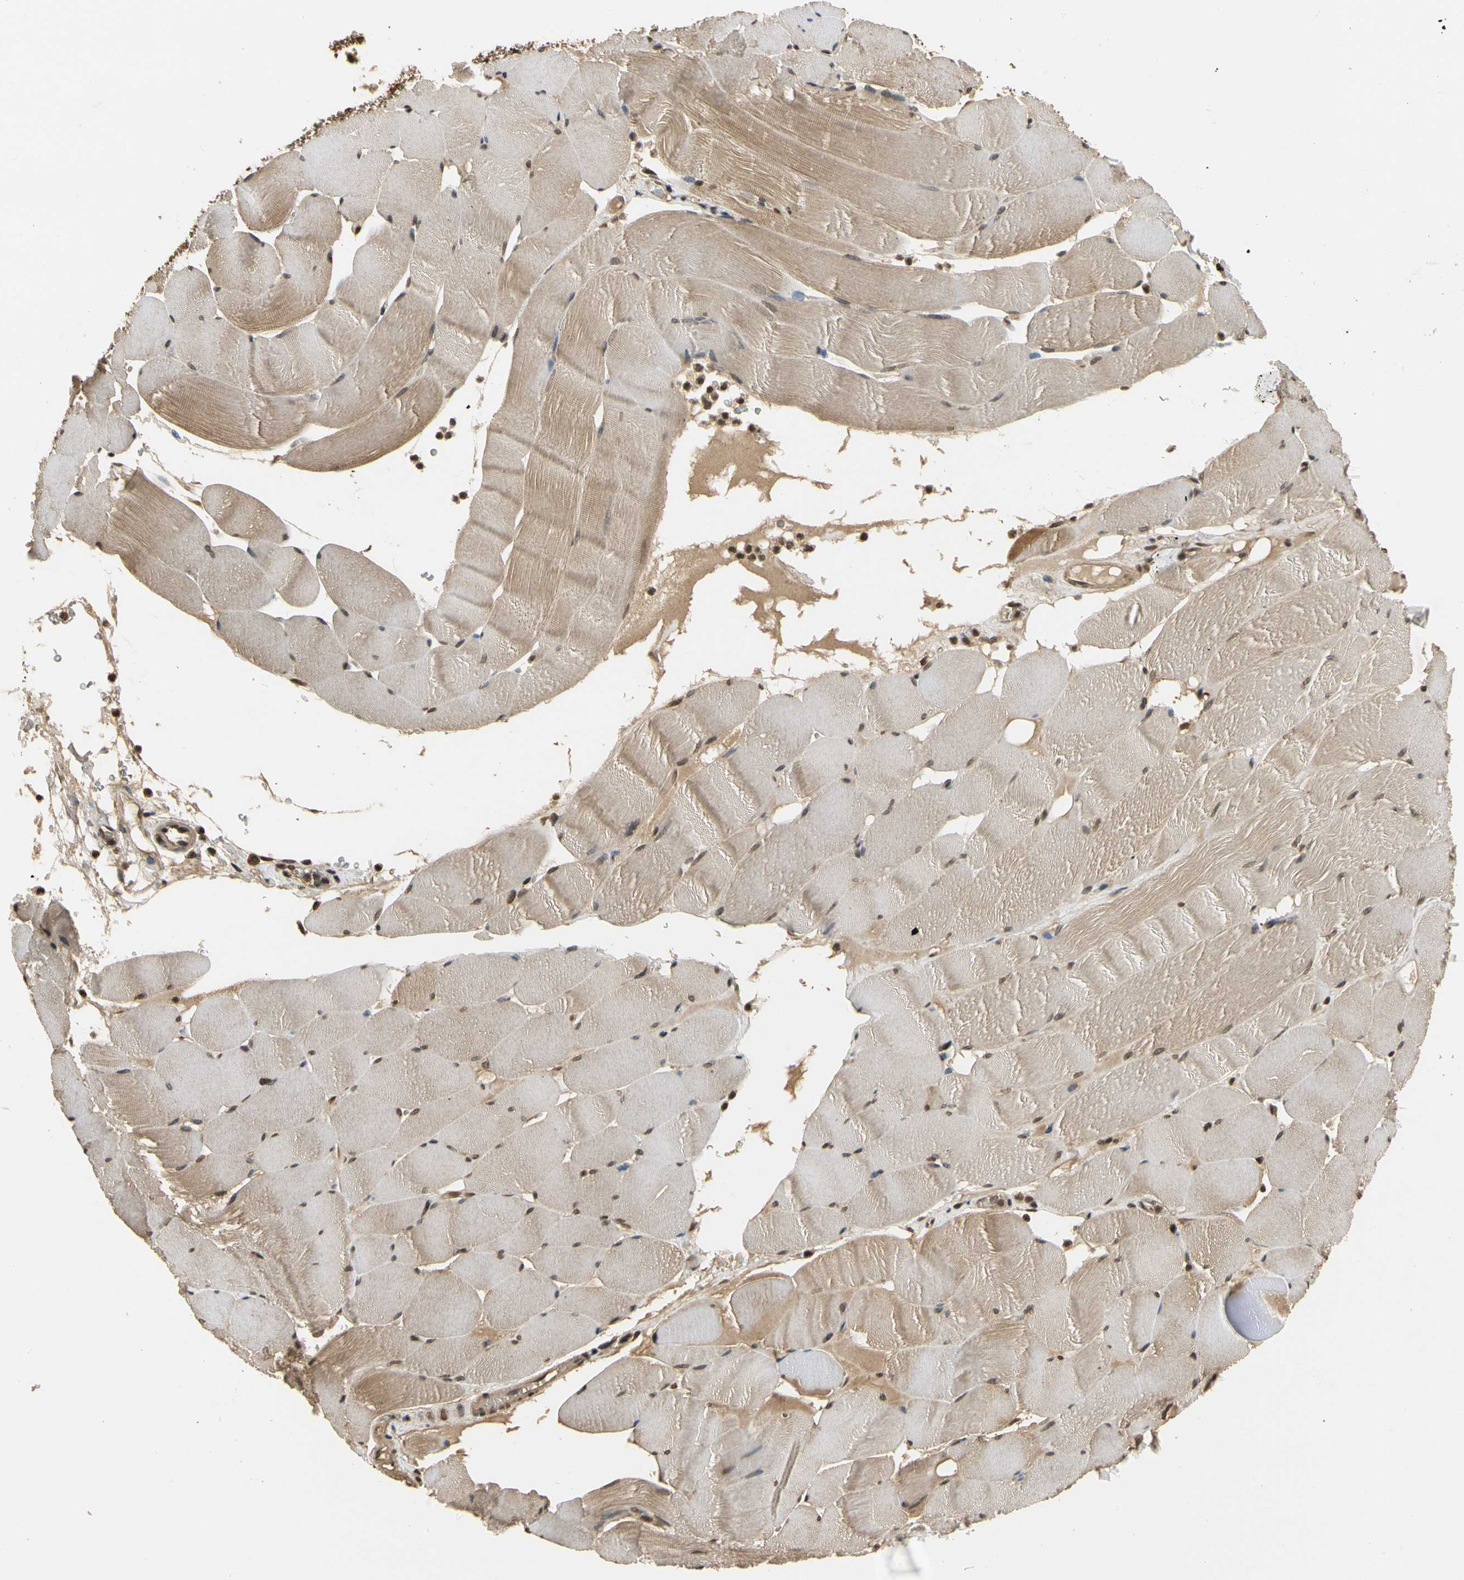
{"staining": {"intensity": "moderate", "quantity": ">75%", "location": "cytoplasmic/membranous"}, "tissue": "skeletal muscle", "cell_type": "Myocytes", "image_type": "normal", "snomed": [{"axis": "morphology", "description": "Normal tissue, NOS"}, {"axis": "topography", "description": "Skeletal muscle"}], "caption": "Immunohistochemistry image of unremarkable skeletal muscle: skeletal muscle stained using immunohistochemistry demonstrates medium levels of moderate protein expression localized specifically in the cytoplasmic/membranous of myocytes, appearing as a cytoplasmic/membranous brown color.", "gene": "SOD1", "patient": {"sex": "male", "age": 62}}